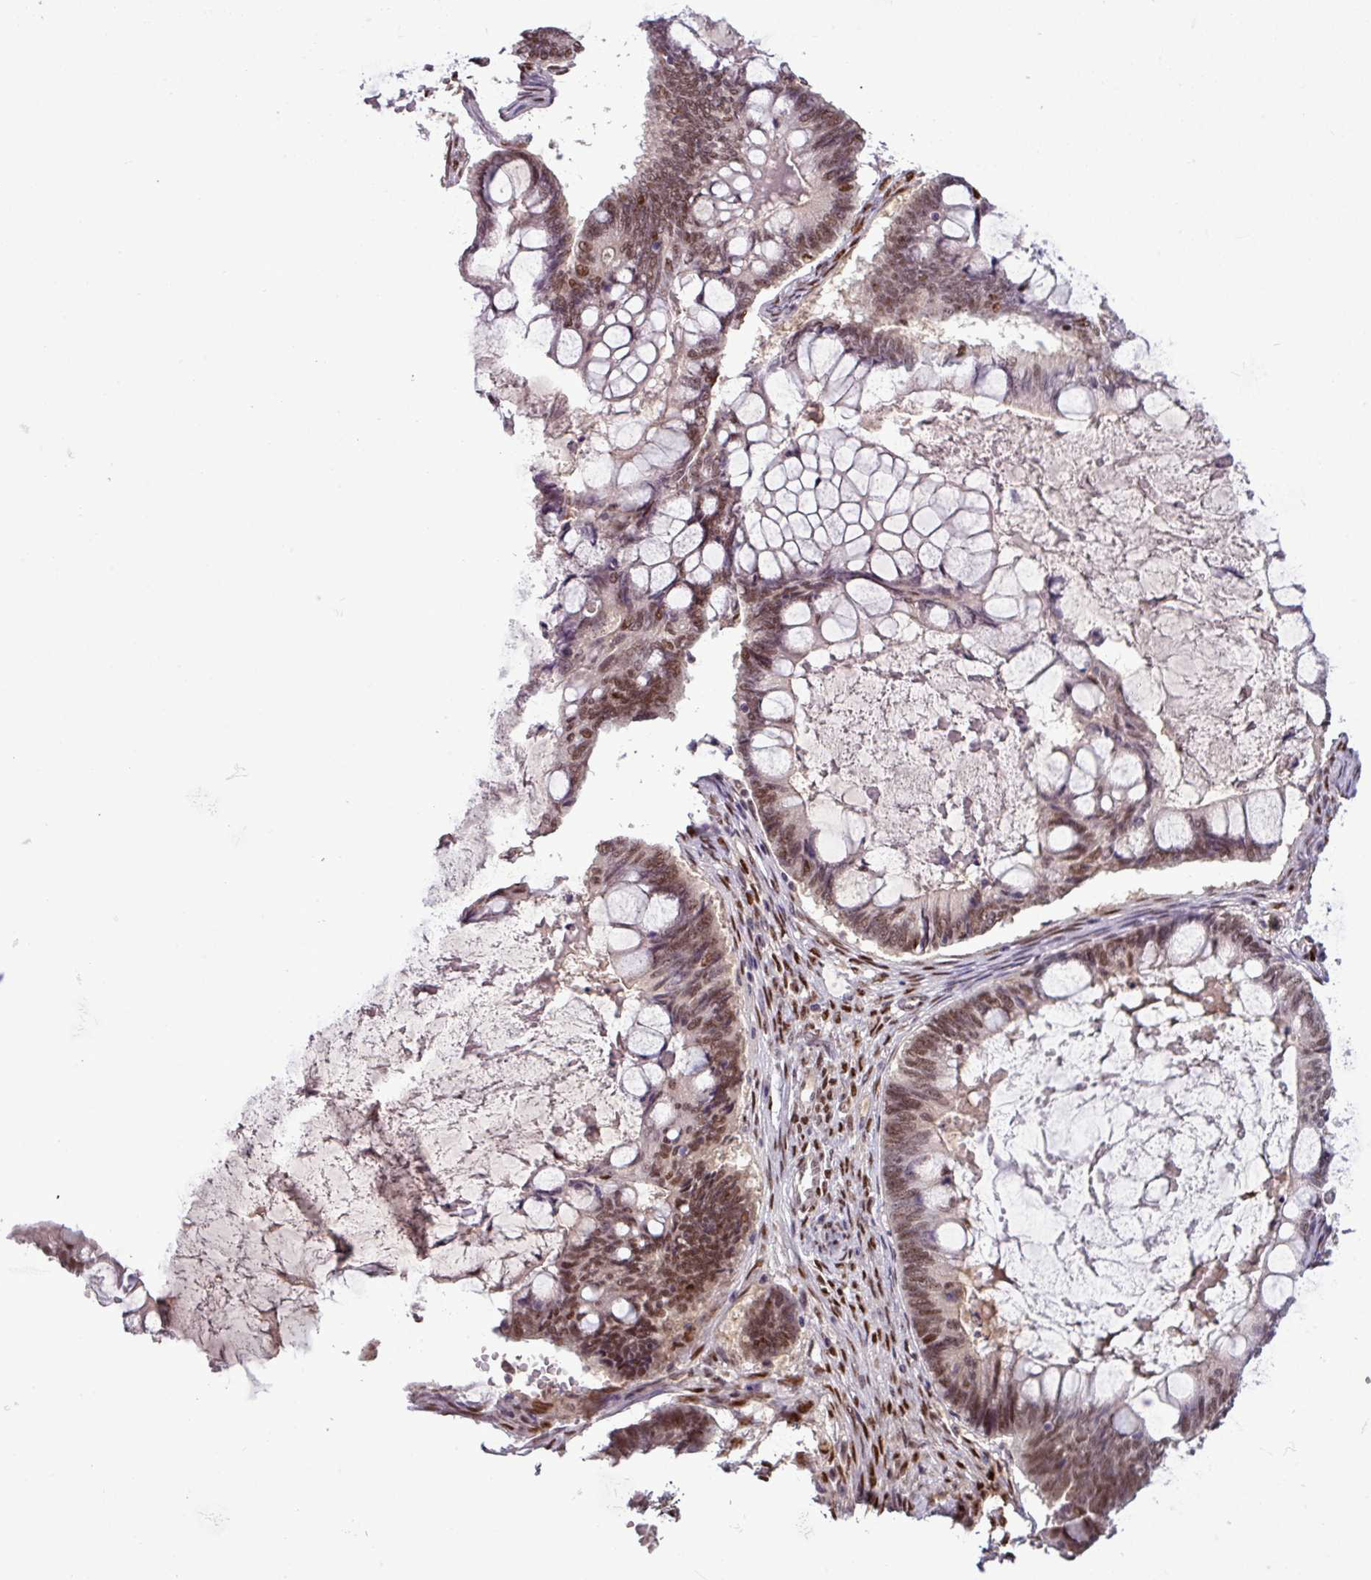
{"staining": {"intensity": "moderate", "quantity": ">75%", "location": "nuclear"}, "tissue": "ovarian cancer", "cell_type": "Tumor cells", "image_type": "cancer", "snomed": [{"axis": "morphology", "description": "Cystadenocarcinoma, mucinous, NOS"}, {"axis": "topography", "description": "Ovary"}], "caption": "Approximately >75% of tumor cells in human ovarian cancer (mucinous cystadenocarcinoma) reveal moderate nuclear protein staining as visualized by brown immunohistochemical staining.", "gene": "IRF2BPL", "patient": {"sex": "female", "age": 61}}